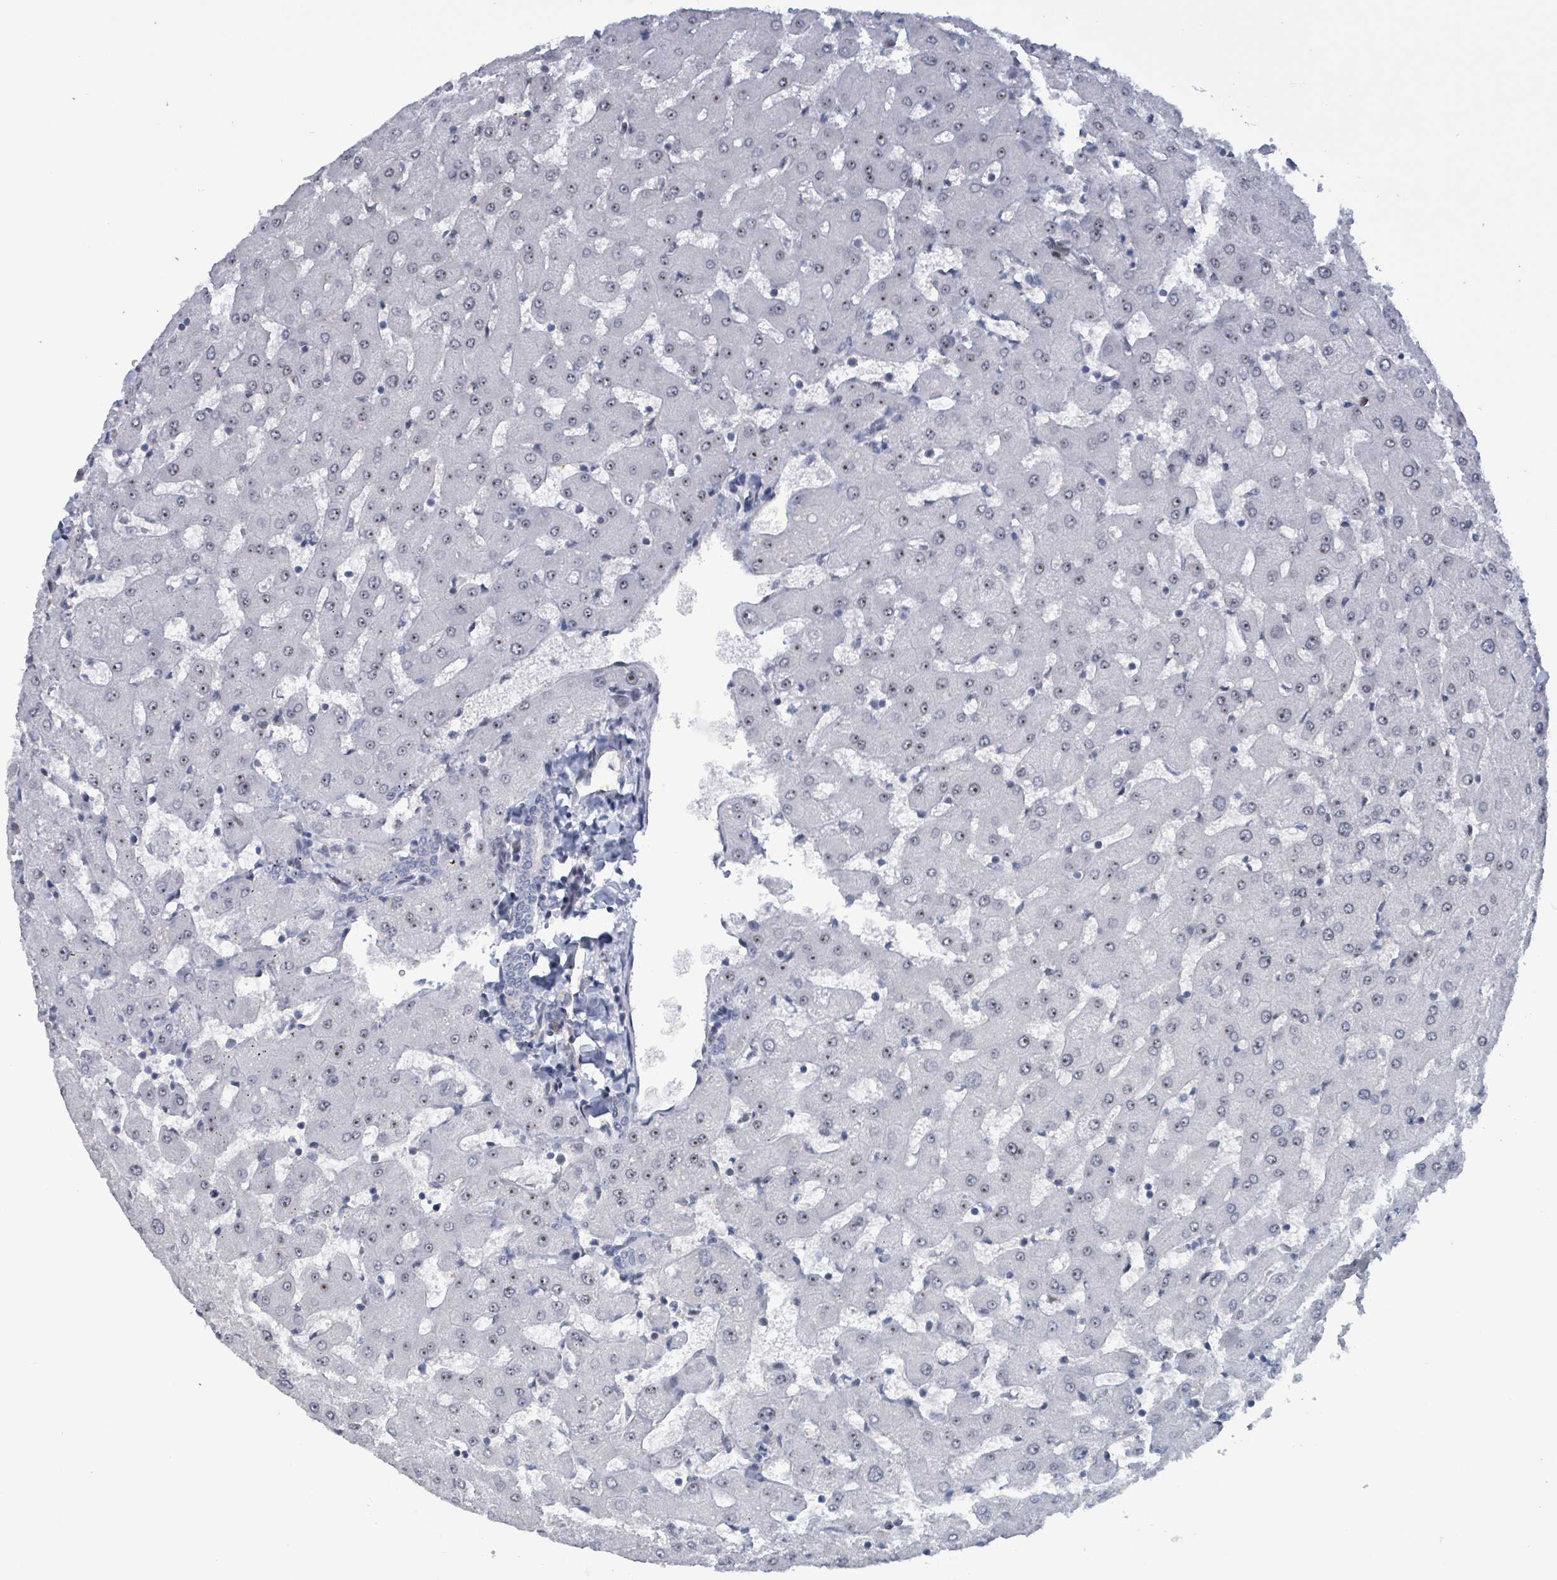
{"staining": {"intensity": "negative", "quantity": "none", "location": "none"}, "tissue": "liver", "cell_type": "Cholangiocytes", "image_type": "normal", "snomed": [{"axis": "morphology", "description": "Normal tissue, NOS"}, {"axis": "topography", "description": "Liver"}], "caption": "Liver stained for a protein using immunohistochemistry displays no positivity cholangiocytes.", "gene": "RRN3", "patient": {"sex": "female", "age": 63}}